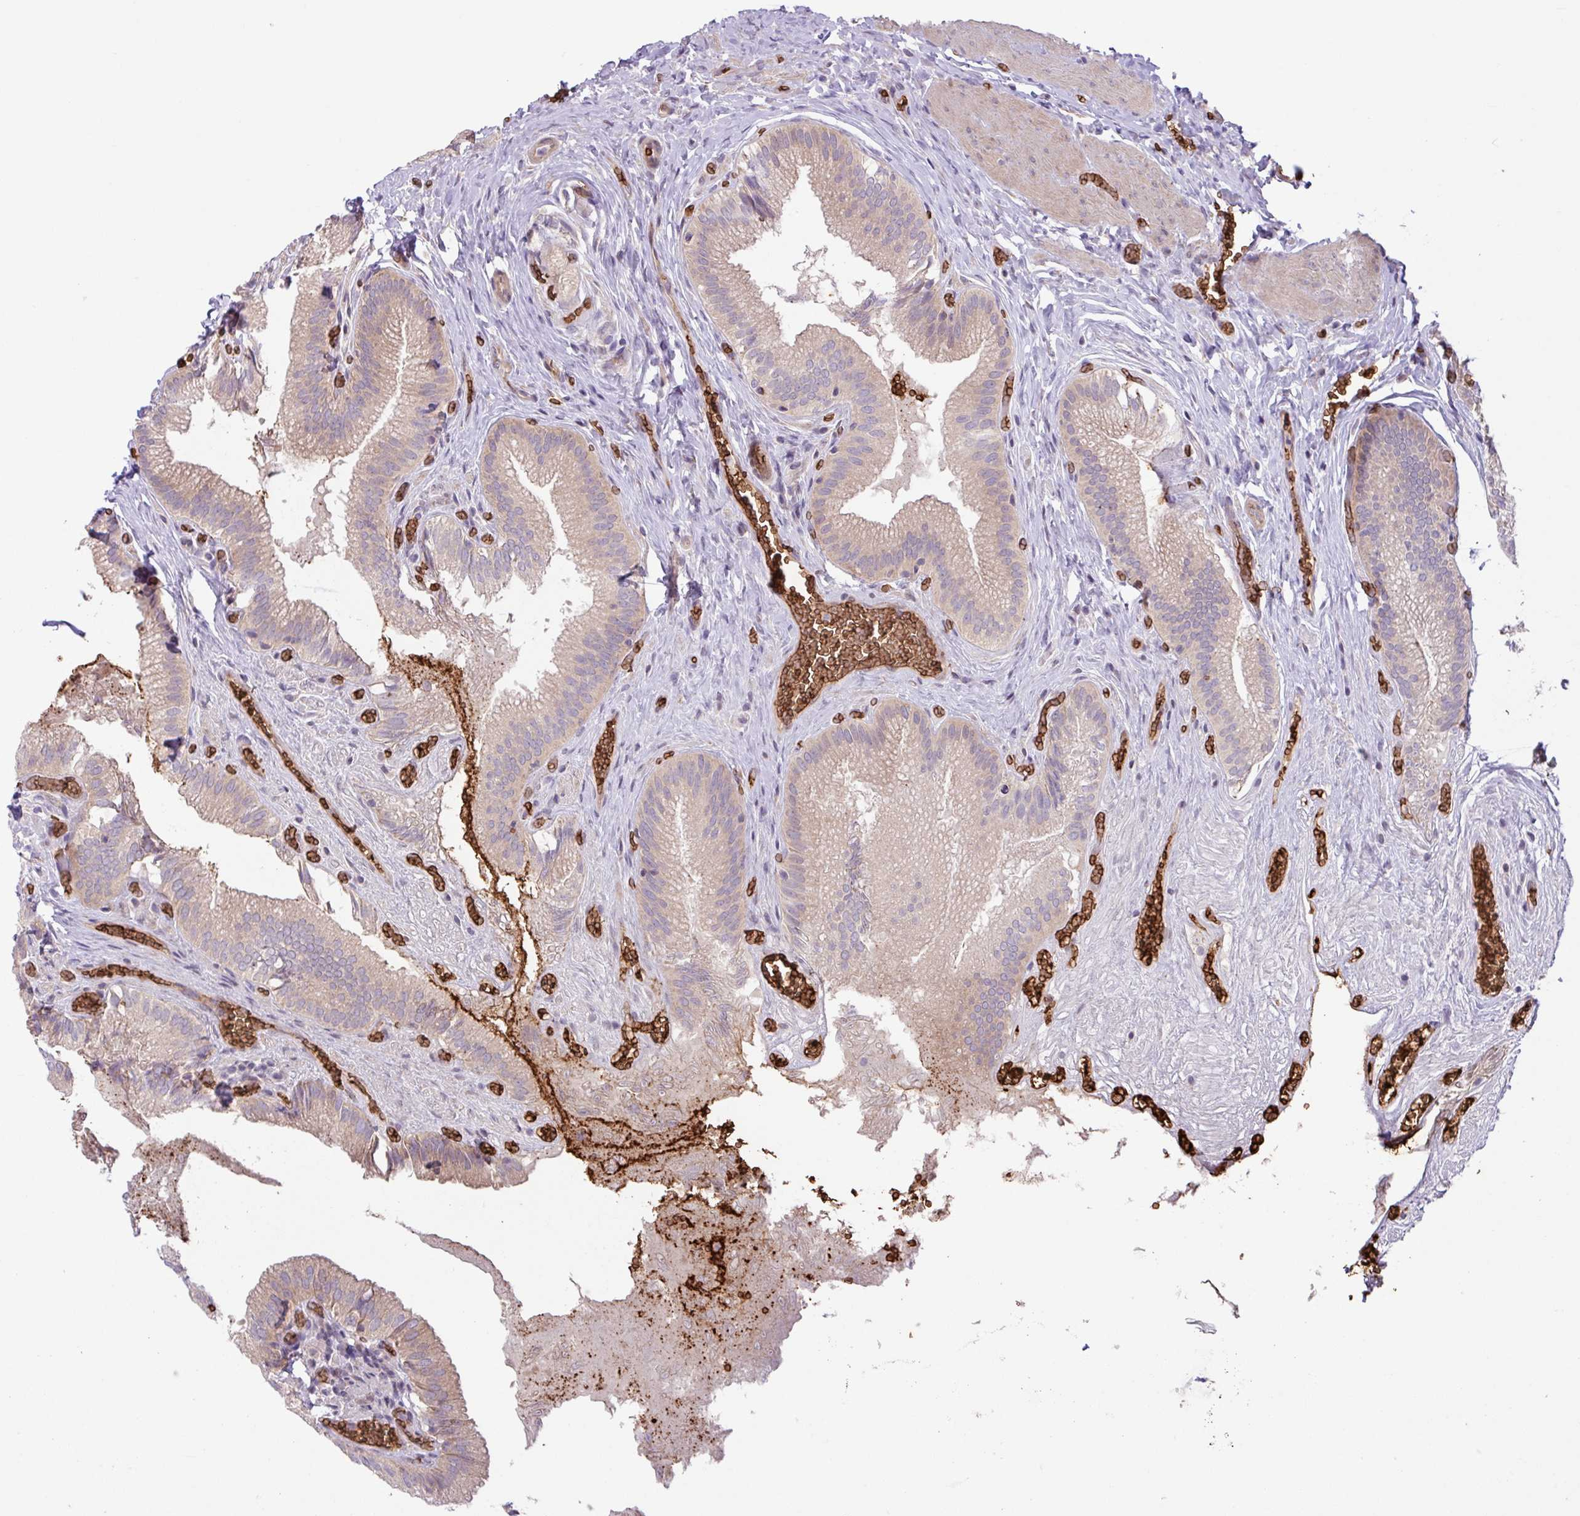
{"staining": {"intensity": "moderate", "quantity": "25%-75%", "location": "cytoplasmic/membranous"}, "tissue": "gallbladder", "cell_type": "Glandular cells", "image_type": "normal", "snomed": [{"axis": "morphology", "description": "Normal tissue, NOS"}, {"axis": "topography", "description": "Gallbladder"}, {"axis": "topography", "description": "Peripheral nerve tissue"}], "caption": "Moderate cytoplasmic/membranous staining for a protein is seen in about 25%-75% of glandular cells of normal gallbladder using immunohistochemistry (IHC).", "gene": "RAD21L1", "patient": {"sex": "male", "age": 17}}